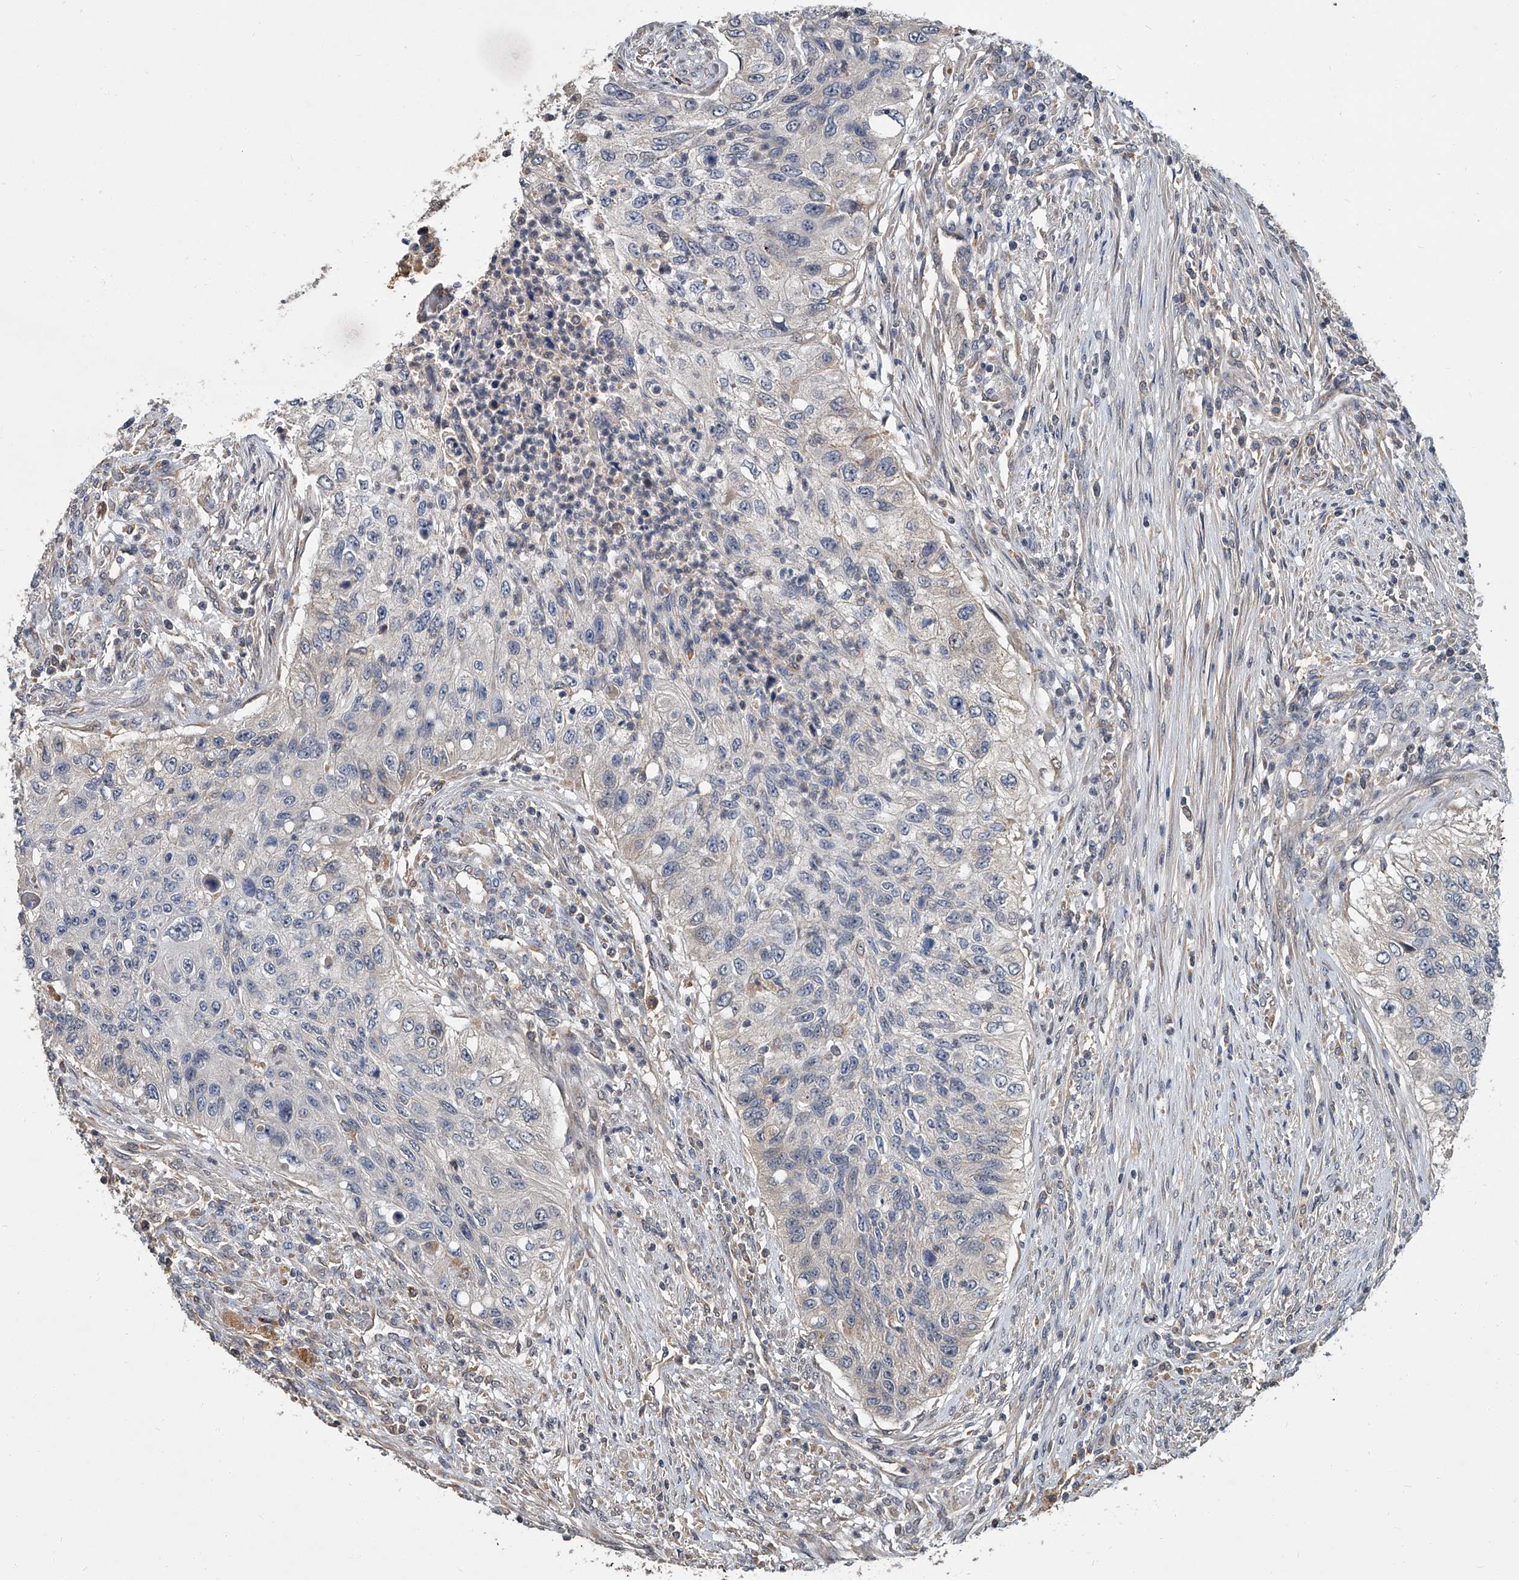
{"staining": {"intensity": "negative", "quantity": "none", "location": "none"}, "tissue": "urothelial cancer", "cell_type": "Tumor cells", "image_type": "cancer", "snomed": [{"axis": "morphology", "description": "Urothelial carcinoma, High grade"}, {"axis": "topography", "description": "Urinary bladder"}], "caption": "This is an immunohistochemistry photomicrograph of high-grade urothelial carcinoma. There is no expression in tumor cells.", "gene": "JAG2", "patient": {"sex": "female", "age": 60}}